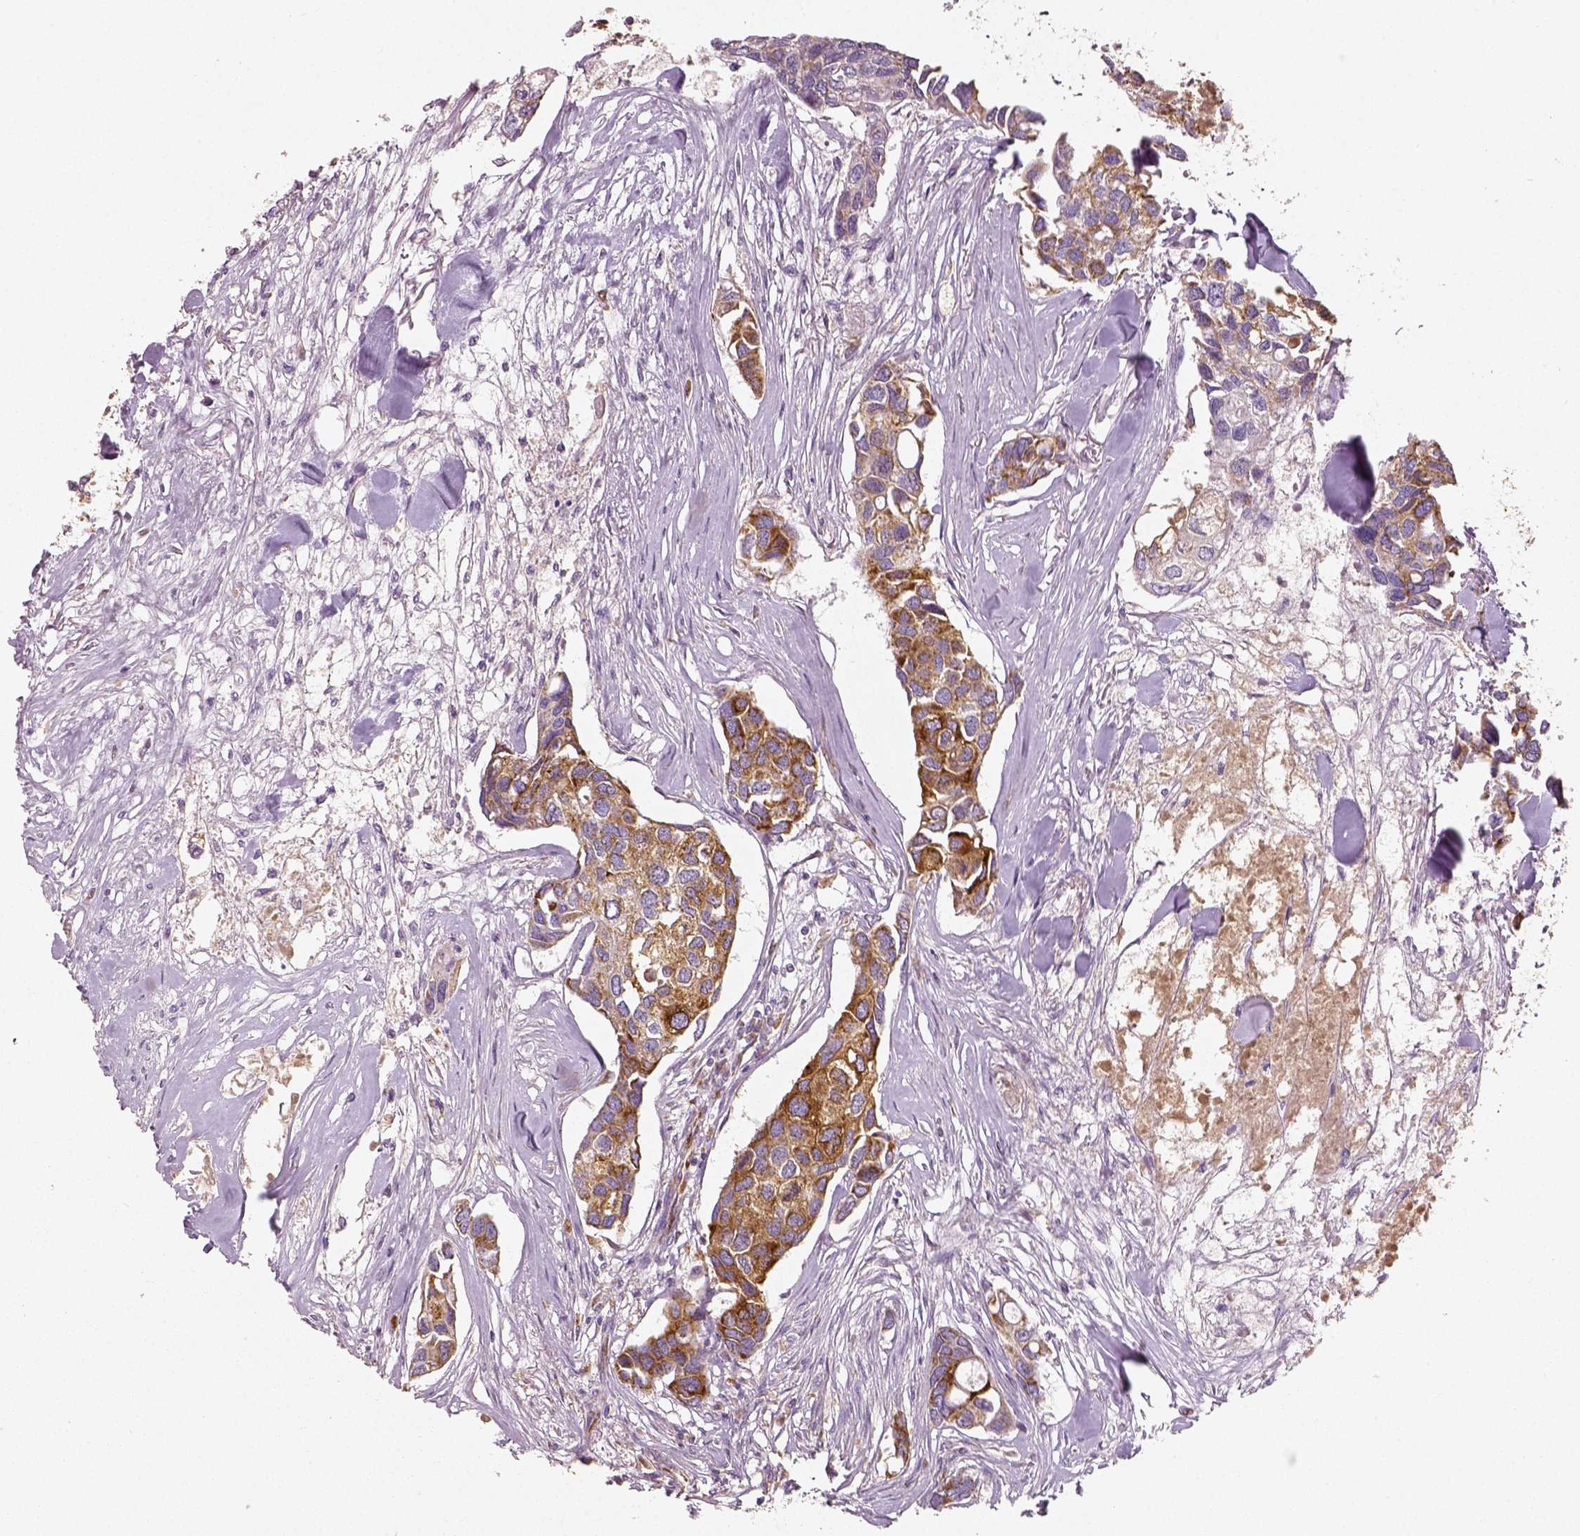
{"staining": {"intensity": "moderate", "quantity": ">75%", "location": "cytoplasmic/membranous"}, "tissue": "breast cancer", "cell_type": "Tumor cells", "image_type": "cancer", "snomed": [{"axis": "morphology", "description": "Duct carcinoma"}, {"axis": "topography", "description": "Breast"}], "caption": "Immunohistochemistry (IHC) staining of breast cancer, which demonstrates medium levels of moderate cytoplasmic/membranous expression in approximately >75% of tumor cells indicating moderate cytoplasmic/membranous protein expression. The staining was performed using DAB (3,3'-diaminobenzidine) (brown) for protein detection and nuclei were counterstained in hematoxylin (blue).", "gene": "PGAM5", "patient": {"sex": "female", "age": 83}}